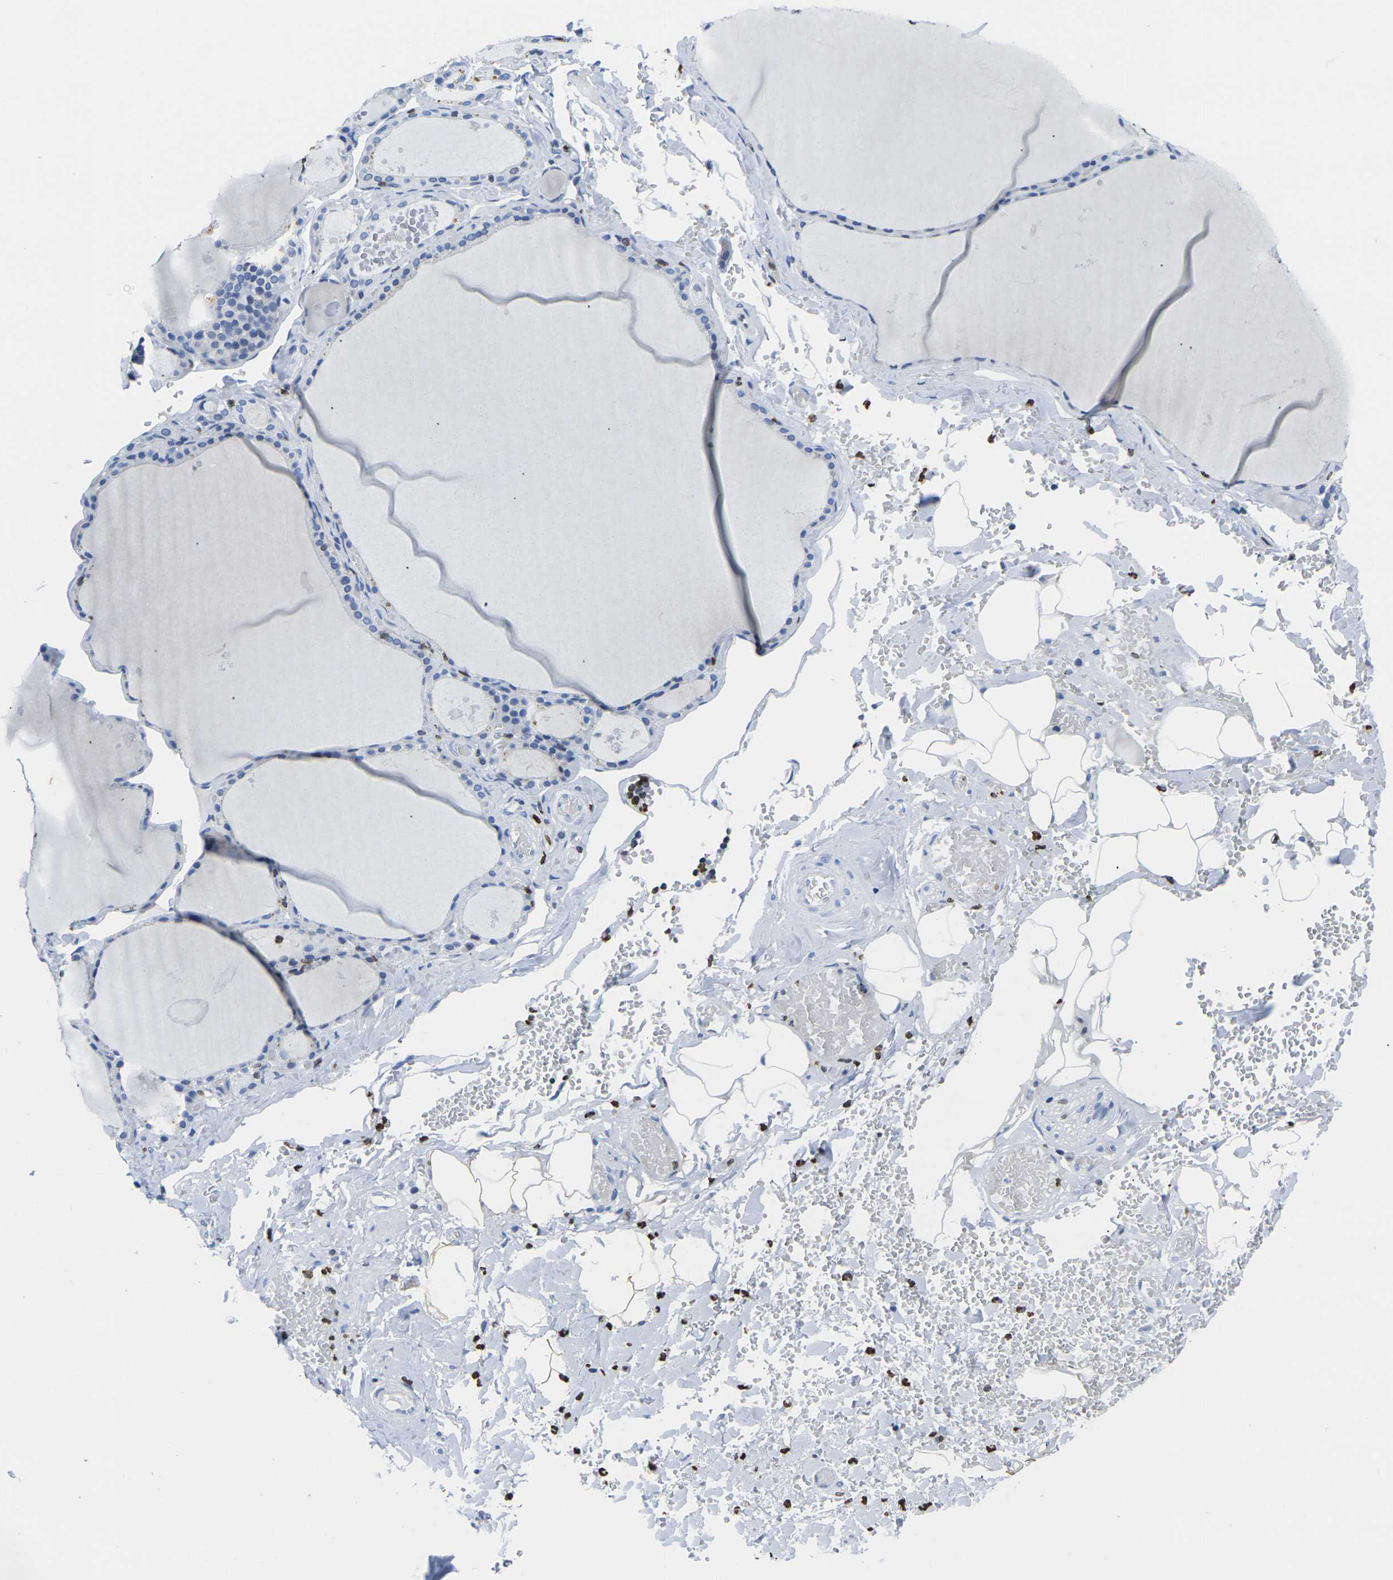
{"staining": {"intensity": "moderate", "quantity": "<25%", "location": "nuclear"}, "tissue": "thyroid gland", "cell_type": "Glandular cells", "image_type": "normal", "snomed": [{"axis": "morphology", "description": "Normal tissue, NOS"}, {"axis": "topography", "description": "Thyroid gland"}], "caption": "Immunohistochemical staining of unremarkable thyroid gland shows moderate nuclear protein staining in approximately <25% of glandular cells. (brown staining indicates protein expression, while blue staining denotes nuclei).", "gene": "DRAXIN", "patient": {"sex": "male", "age": 56}}